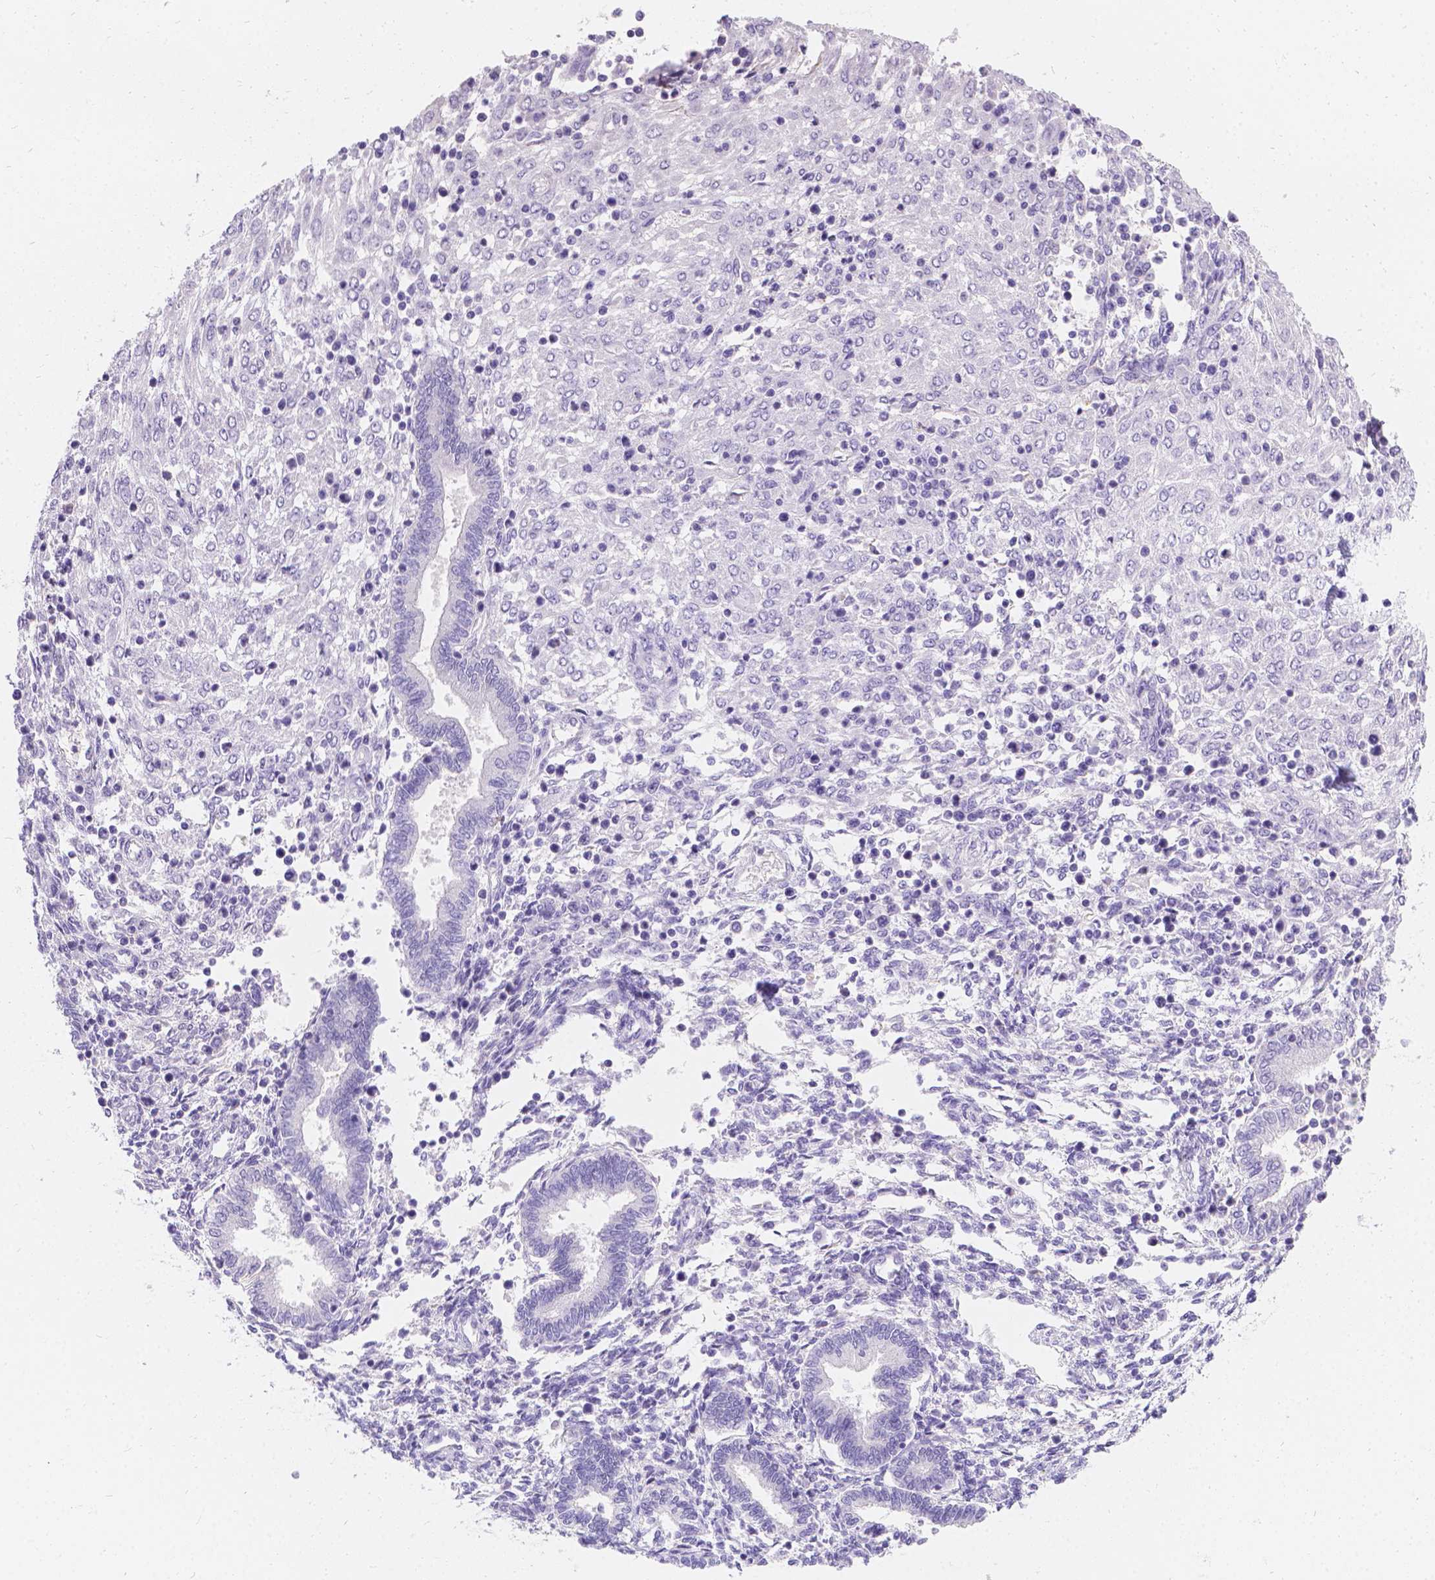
{"staining": {"intensity": "negative", "quantity": "none", "location": "none"}, "tissue": "endometrium", "cell_type": "Cells in endometrial stroma", "image_type": "normal", "snomed": [{"axis": "morphology", "description": "Normal tissue, NOS"}, {"axis": "topography", "description": "Endometrium"}], "caption": "DAB (3,3'-diaminobenzidine) immunohistochemical staining of benign endometrium exhibits no significant staining in cells in endometrial stroma. Brightfield microscopy of IHC stained with DAB (3,3'-diaminobenzidine) (brown) and hematoxylin (blue), captured at high magnification.", "gene": "GNRHR", "patient": {"sex": "female", "age": 42}}